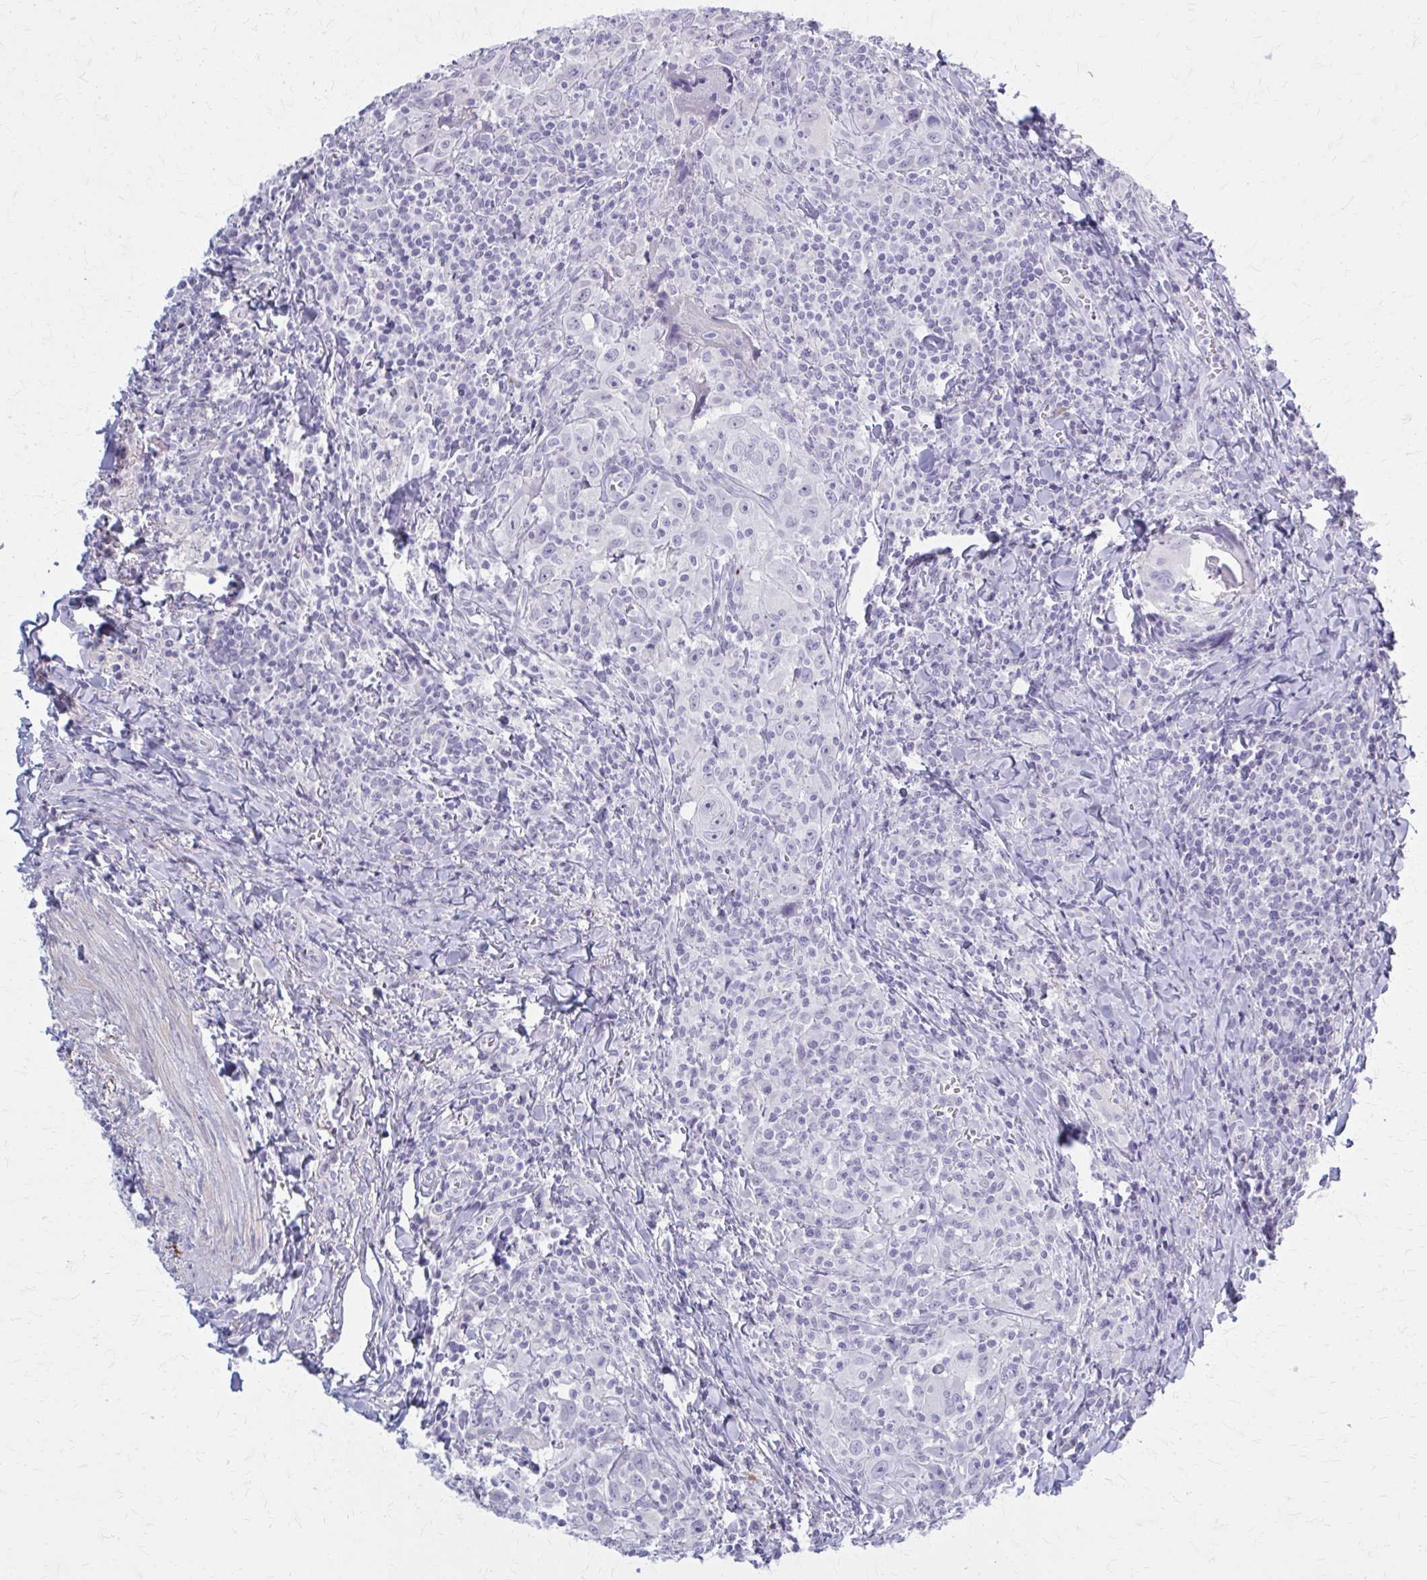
{"staining": {"intensity": "negative", "quantity": "none", "location": "none"}, "tissue": "head and neck cancer", "cell_type": "Tumor cells", "image_type": "cancer", "snomed": [{"axis": "morphology", "description": "Squamous cell carcinoma, NOS"}, {"axis": "topography", "description": "Head-Neck"}], "caption": "This is an immunohistochemistry (IHC) histopathology image of head and neck cancer (squamous cell carcinoma). There is no positivity in tumor cells.", "gene": "SERPIND1", "patient": {"sex": "female", "age": 95}}